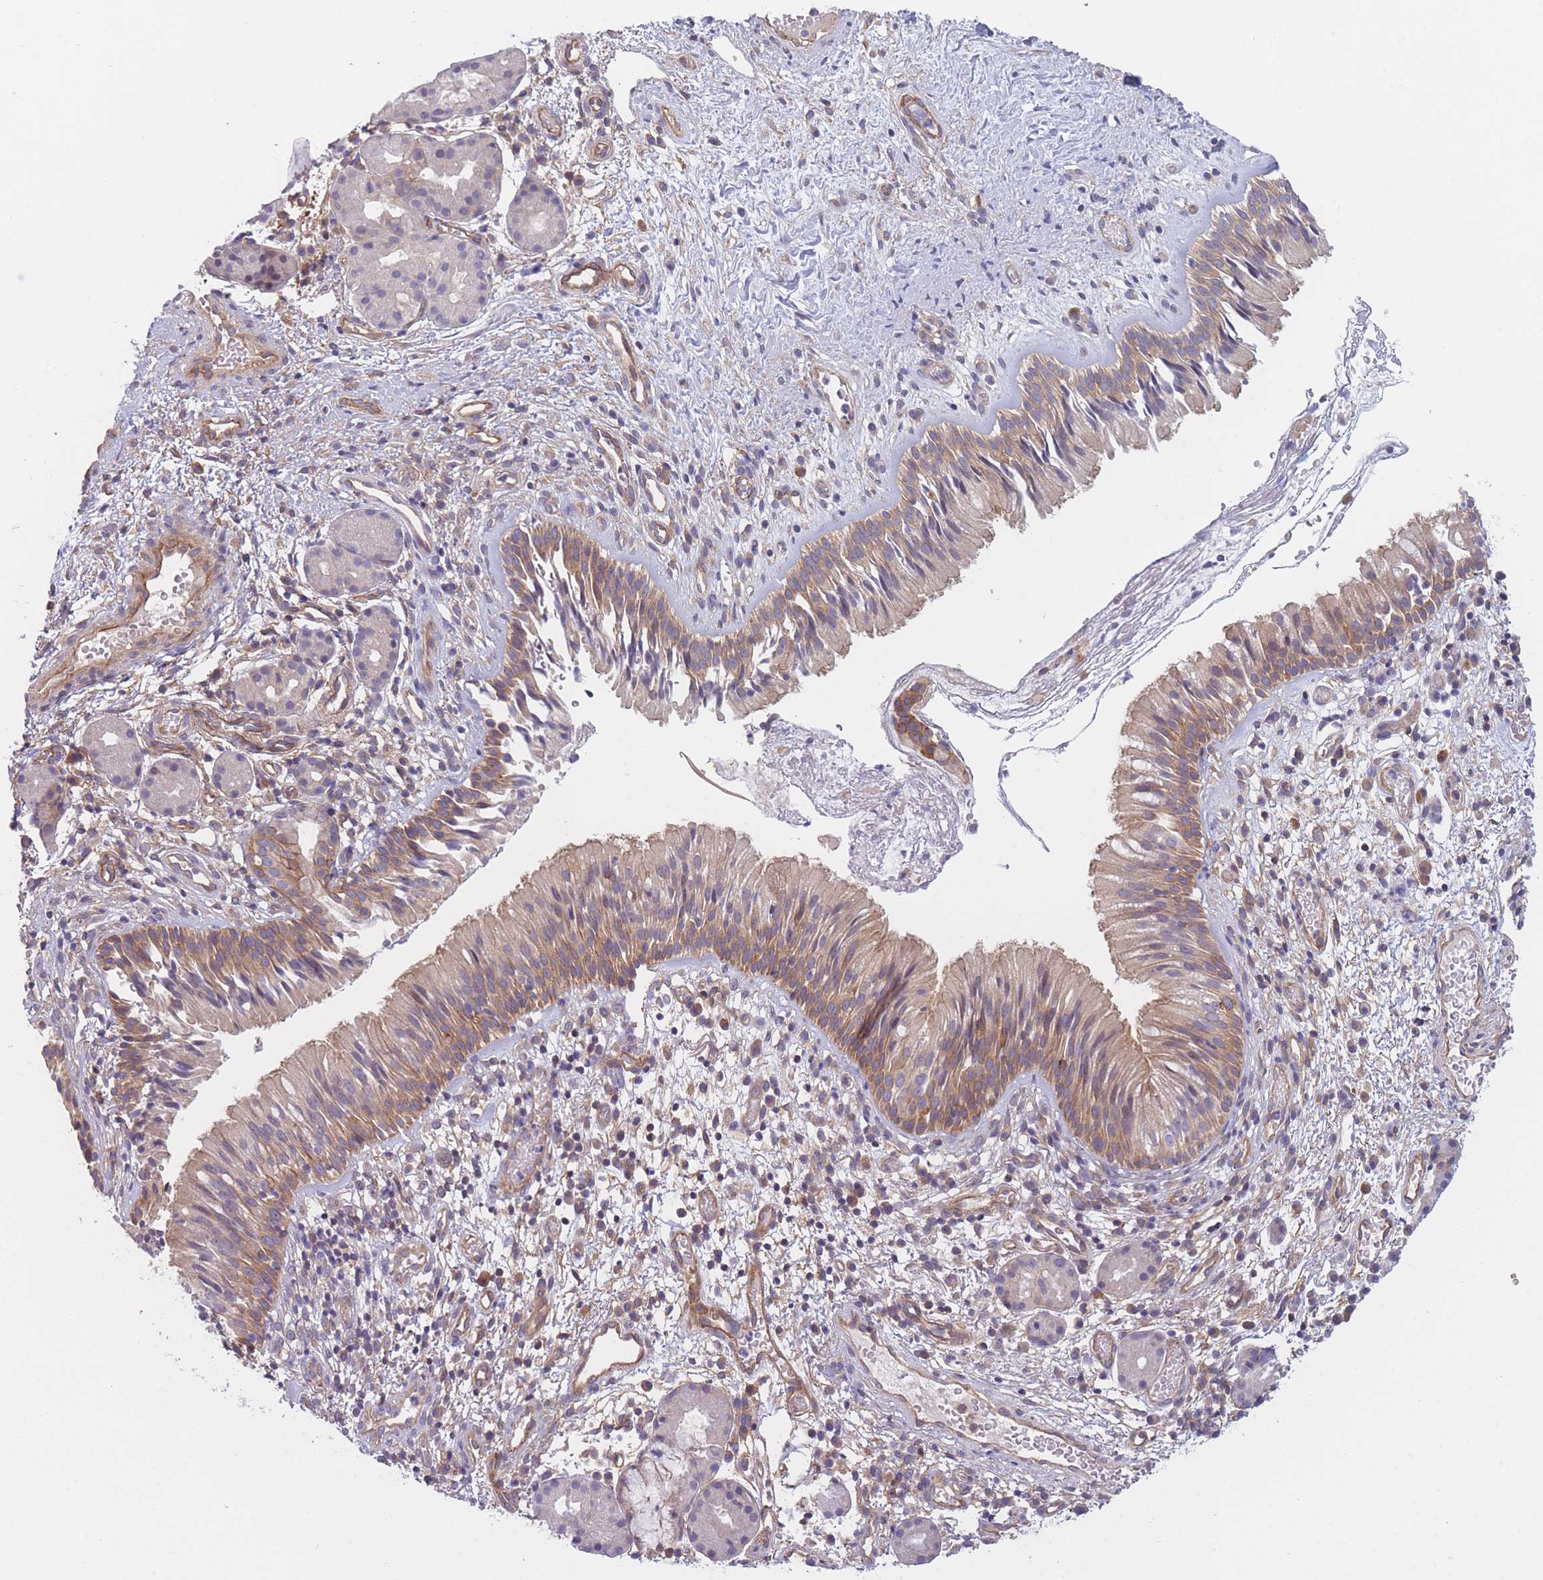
{"staining": {"intensity": "moderate", "quantity": ">75%", "location": "cytoplasmic/membranous"}, "tissue": "nasopharynx", "cell_type": "Respiratory epithelial cells", "image_type": "normal", "snomed": [{"axis": "morphology", "description": "Normal tissue, NOS"}, {"axis": "topography", "description": "Nasopharynx"}], "caption": "Brown immunohistochemical staining in benign human nasopharynx displays moderate cytoplasmic/membranous expression in about >75% of respiratory epithelial cells. The staining was performed using DAB to visualize the protein expression in brown, while the nuclei were stained in blue with hematoxylin (Magnification: 20x).", "gene": "WDR93", "patient": {"sex": "male", "age": 65}}